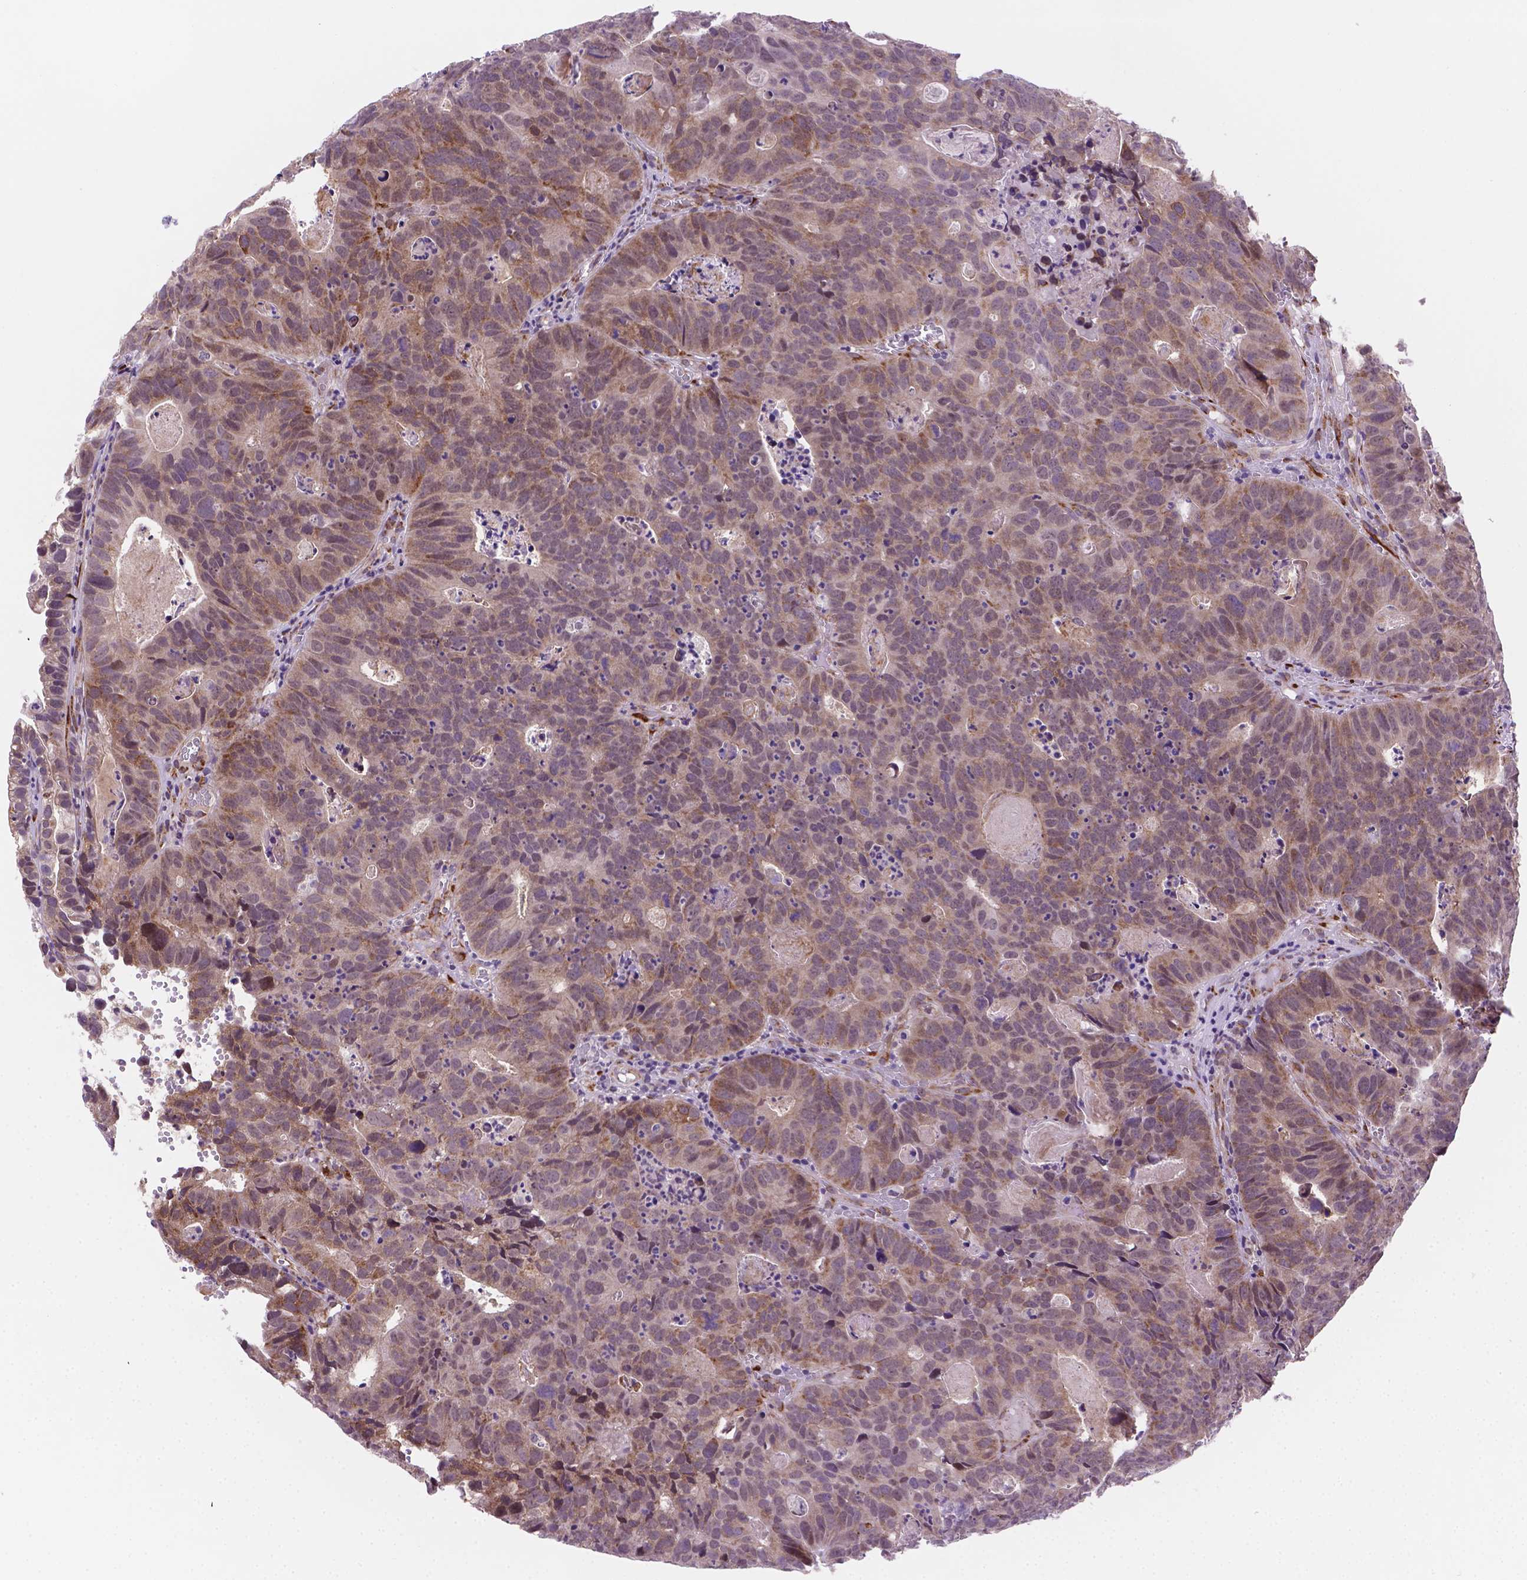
{"staining": {"intensity": "moderate", "quantity": "<25%", "location": "cytoplasmic/membranous,nuclear"}, "tissue": "head and neck cancer", "cell_type": "Tumor cells", "image_type": "cancer", "snomed": [{"axis": "morphology", "description": "Adenocarcinoma, NOS"}, {"axis": "topography", "description": "Head-Neck"}], "caption": "Head and neck cancer (adenocarcinoma) stained with a brown dye demonstrates moderate cytoplasmic/membranous and nuclear positive expression in approximately <25% of tumor cells.", "gene": "FNIP1", "patient": {"sex": "male", "age": 62}}